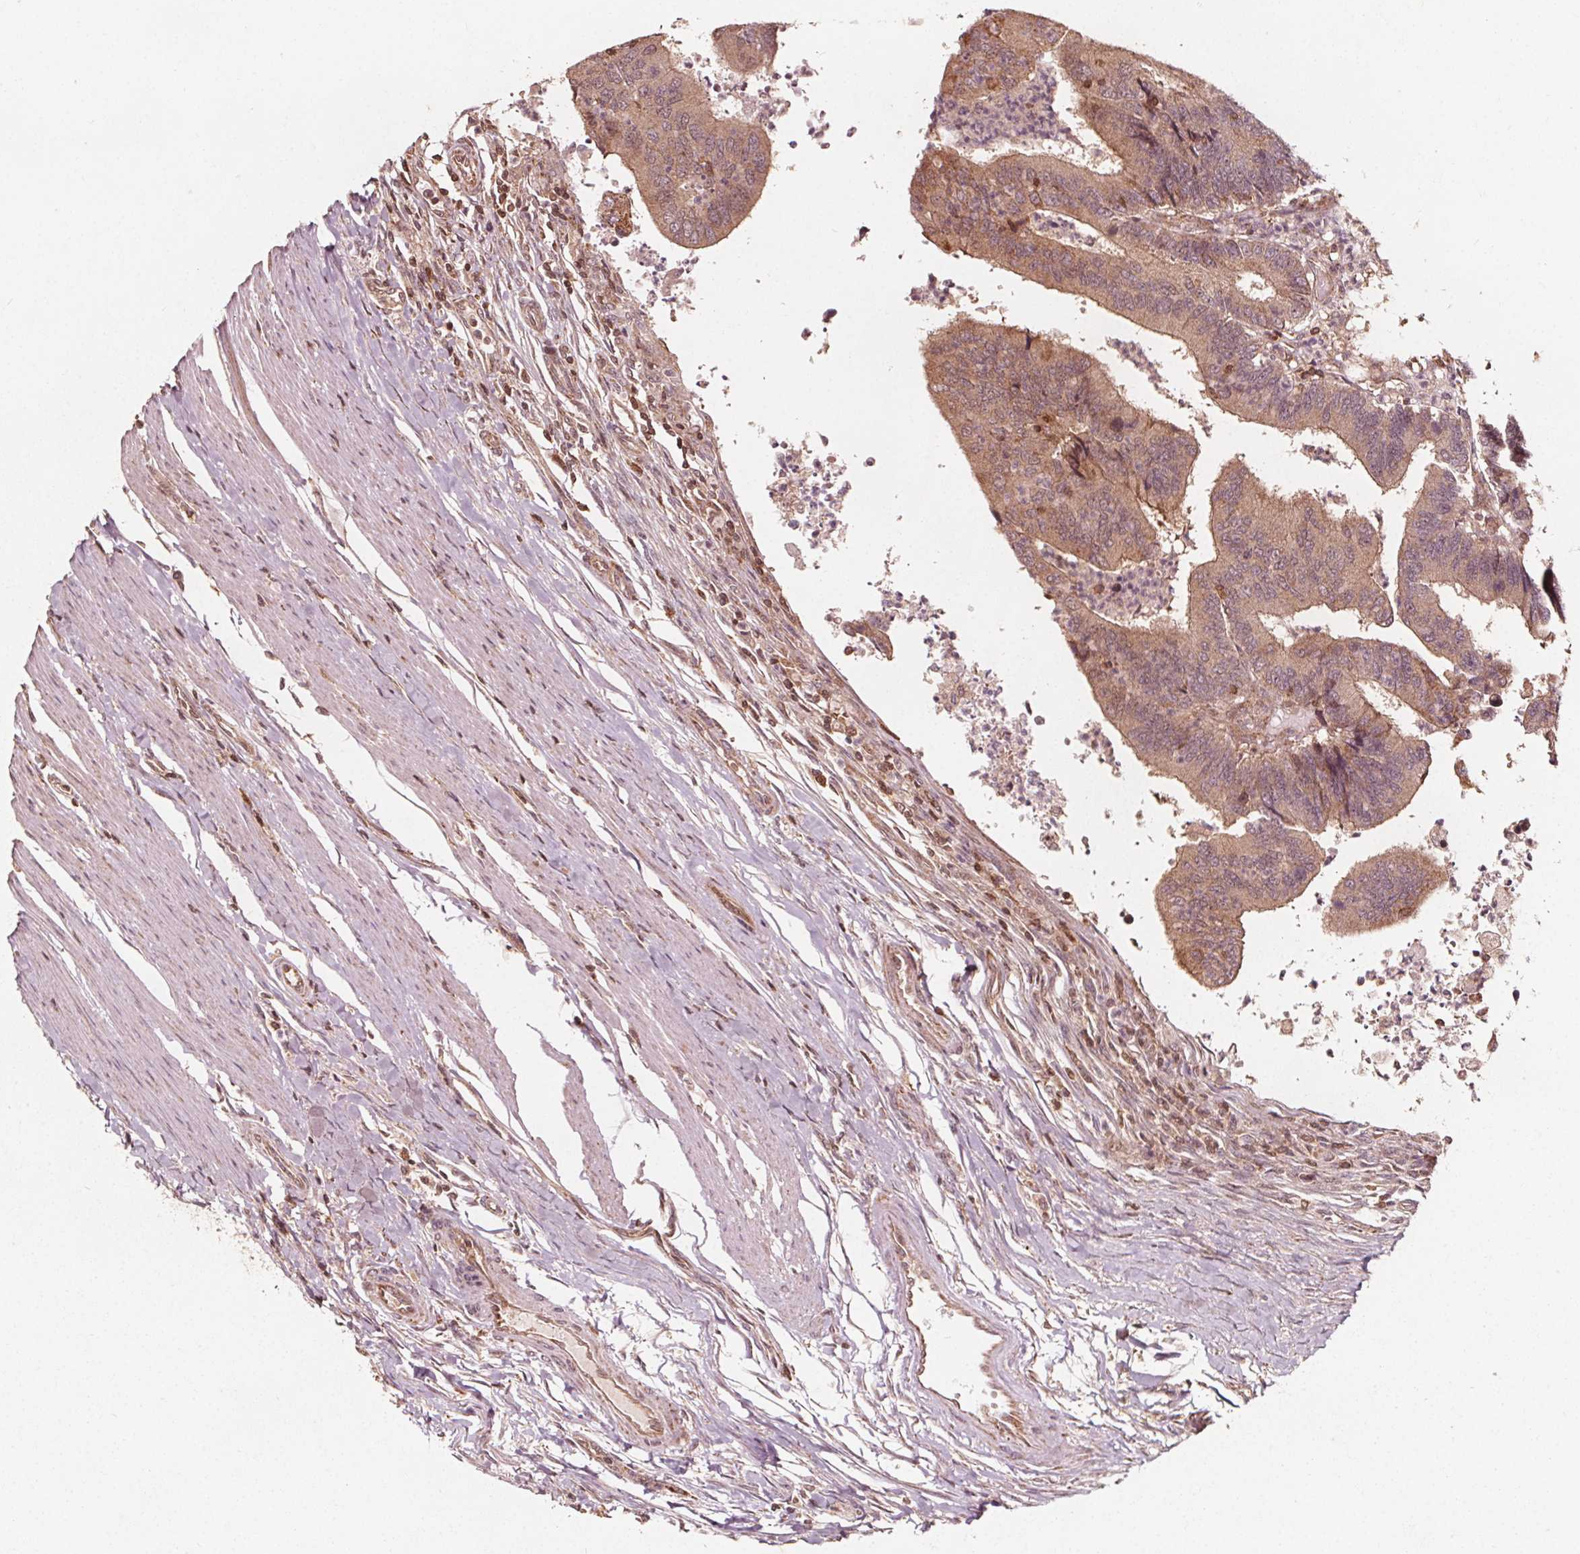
{"staining": {"intensity": "moderate", "quantity": ">75%", "location": "cytoplasmic/membranous"}, "tissue": "colorectal cancer", "cell_type": "Tumor cells", "image_type": "cancer", "snomed": [{"axis": "morphology", "description": "Adenocarcinoma, NOS"}, {"axis": "topography", "description": "Colon"}], "caption": "Brown immunohistochemical staining in human colorectal adenocarcinoma reveals moderate cytoplasmic/membranous expression in approximately >75% of tumor cells. The protein is stained brown, and the nuclei are stained in blue (DAB (3,3'-diaminobenzidine) IHC with brightfield microscopy, high magnification).", "gene": "AIP", "patient": {"sex": "female", "age": 67}}